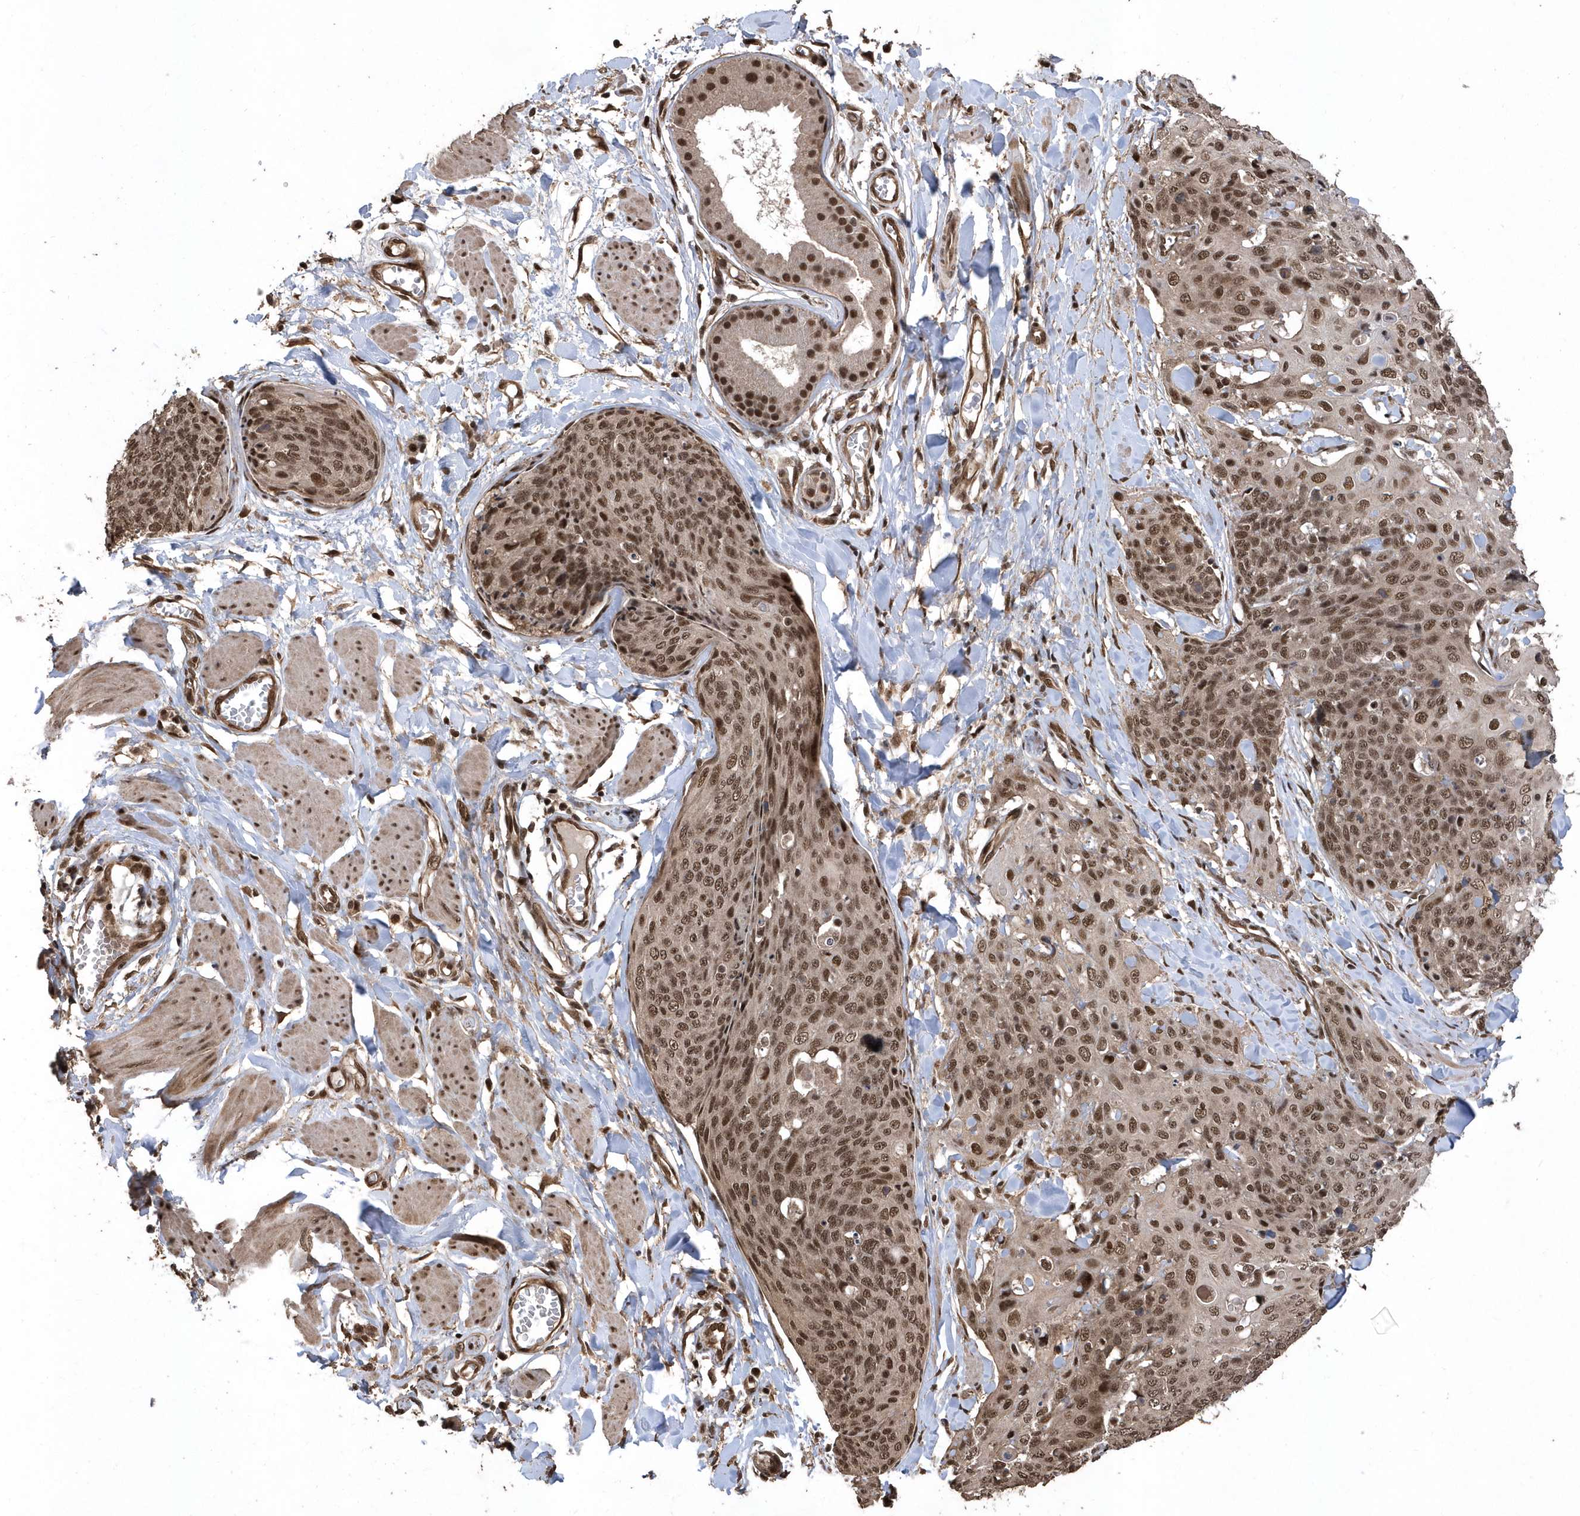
{"staining": {"intensity": "moderate", "quantity": ">75%", "location": "nuclear"}, "tissue": "skin cancer", "cell_type": "Tumor cells", "image_type": "cancer", "snomed": [{"axis": "morphology", "description": "Squamous cell carcinoma, NOS"}, {"axis": "topography", "description": "Skin"}, {"axis": "topography", "description": "Vulva"}], "caption": "Immunohistochemistry (IHC) micrograph of human skin cancer stained for a protein (brown), which shows medium levels of moderate nuclear positivity in approximately >75% of tumor cells.", "gene": "INTS12", "patient": {"sex": "female", "age": 85}}